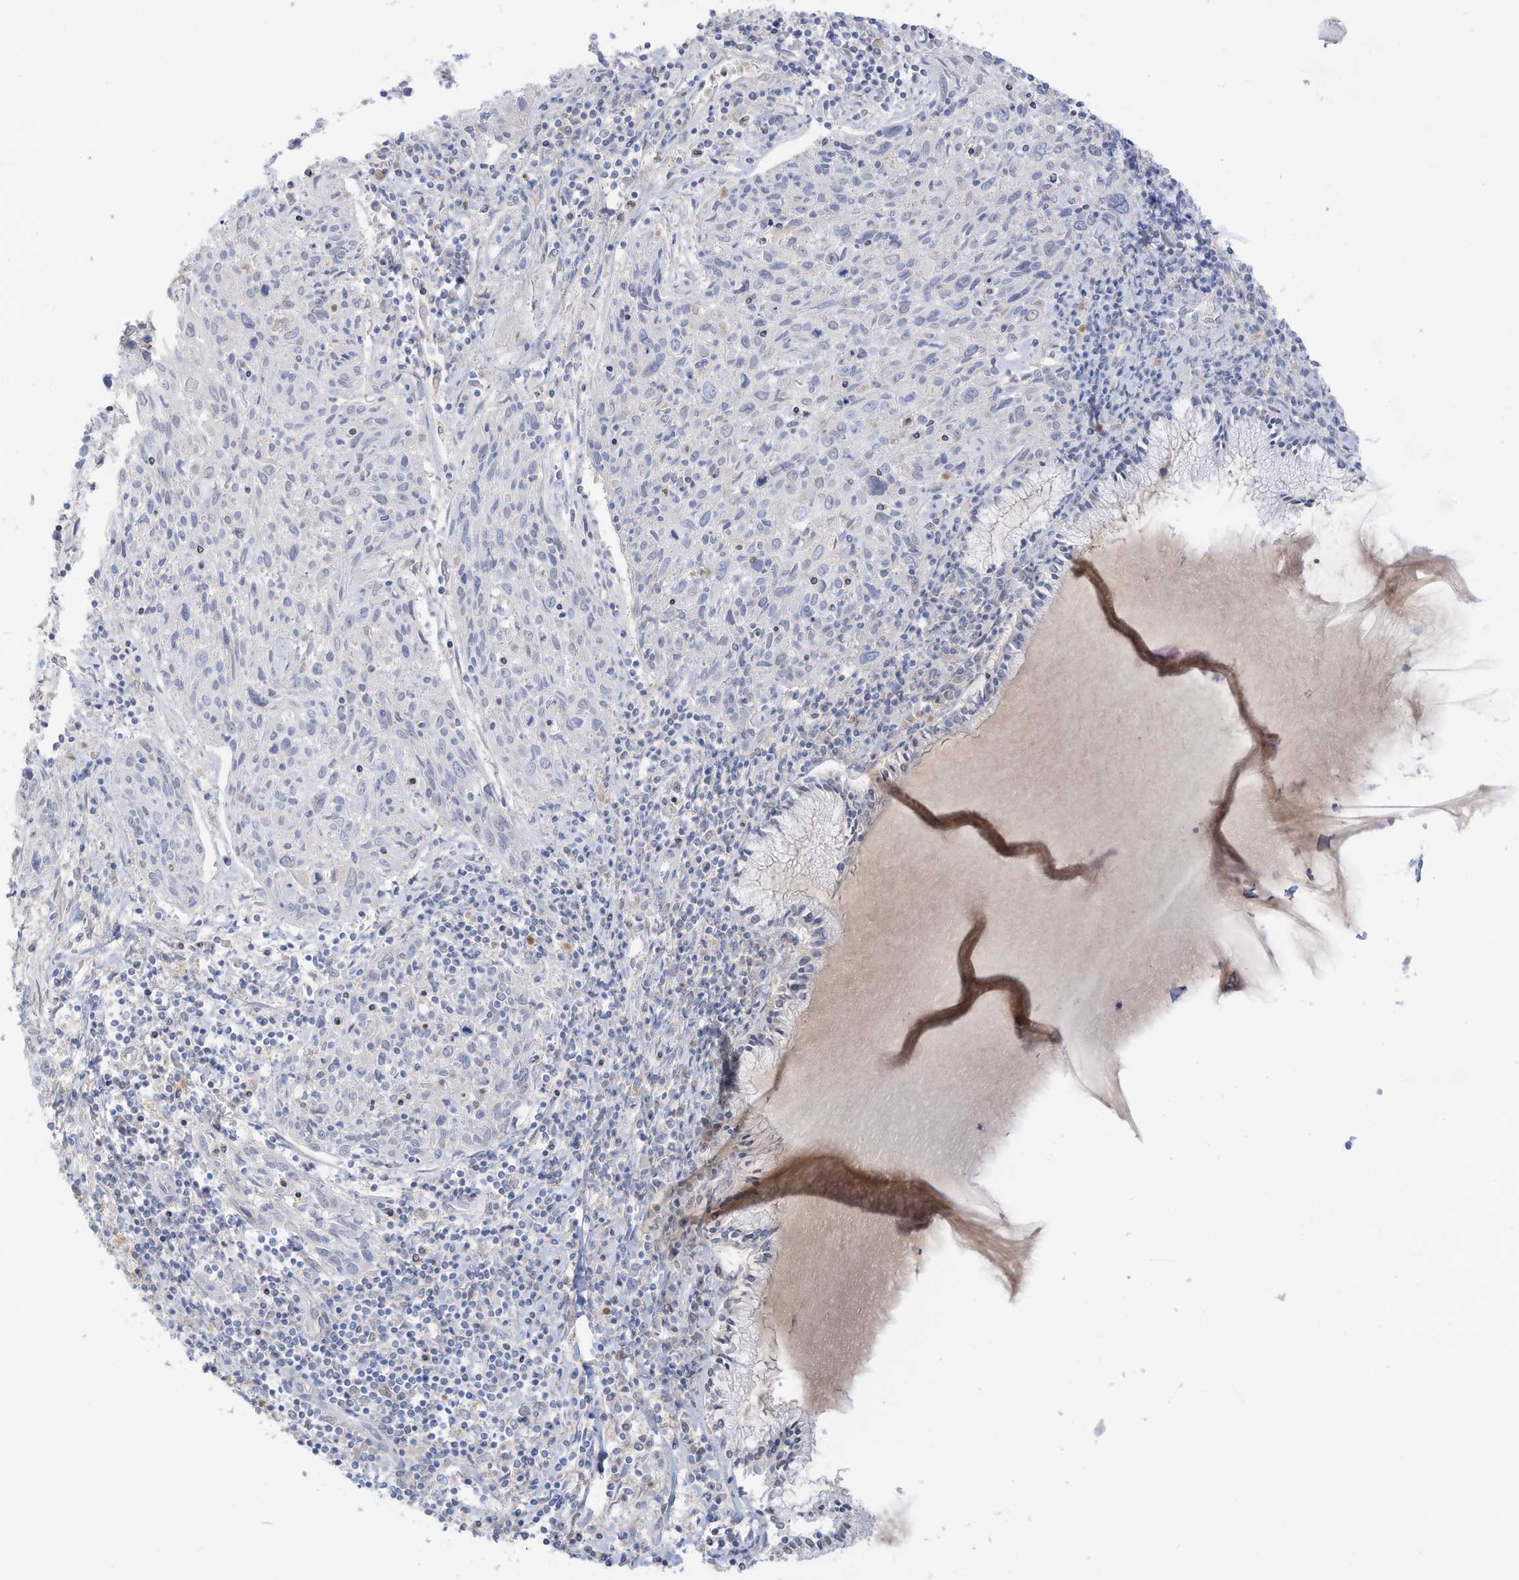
{"staining": {"intensity": "negative", "quantity": "none", "location": "none"}, "tissue": "cervical cancer", "cell_type": "Tumor cells", "image_type": "cancer", "snomed": [{"axis": "morphology", "description": "Squamous cell carcinoma, NOS"}, {"axis": "topography", "description": "Cervix"}], "caption": "Immunohistochemical staining of cervical cancer (squamous cell carcinoma) shows no significant staining in tumor cells.", "gene": "HSD17B13", "patient": {"sex": "female", "age": 51}}